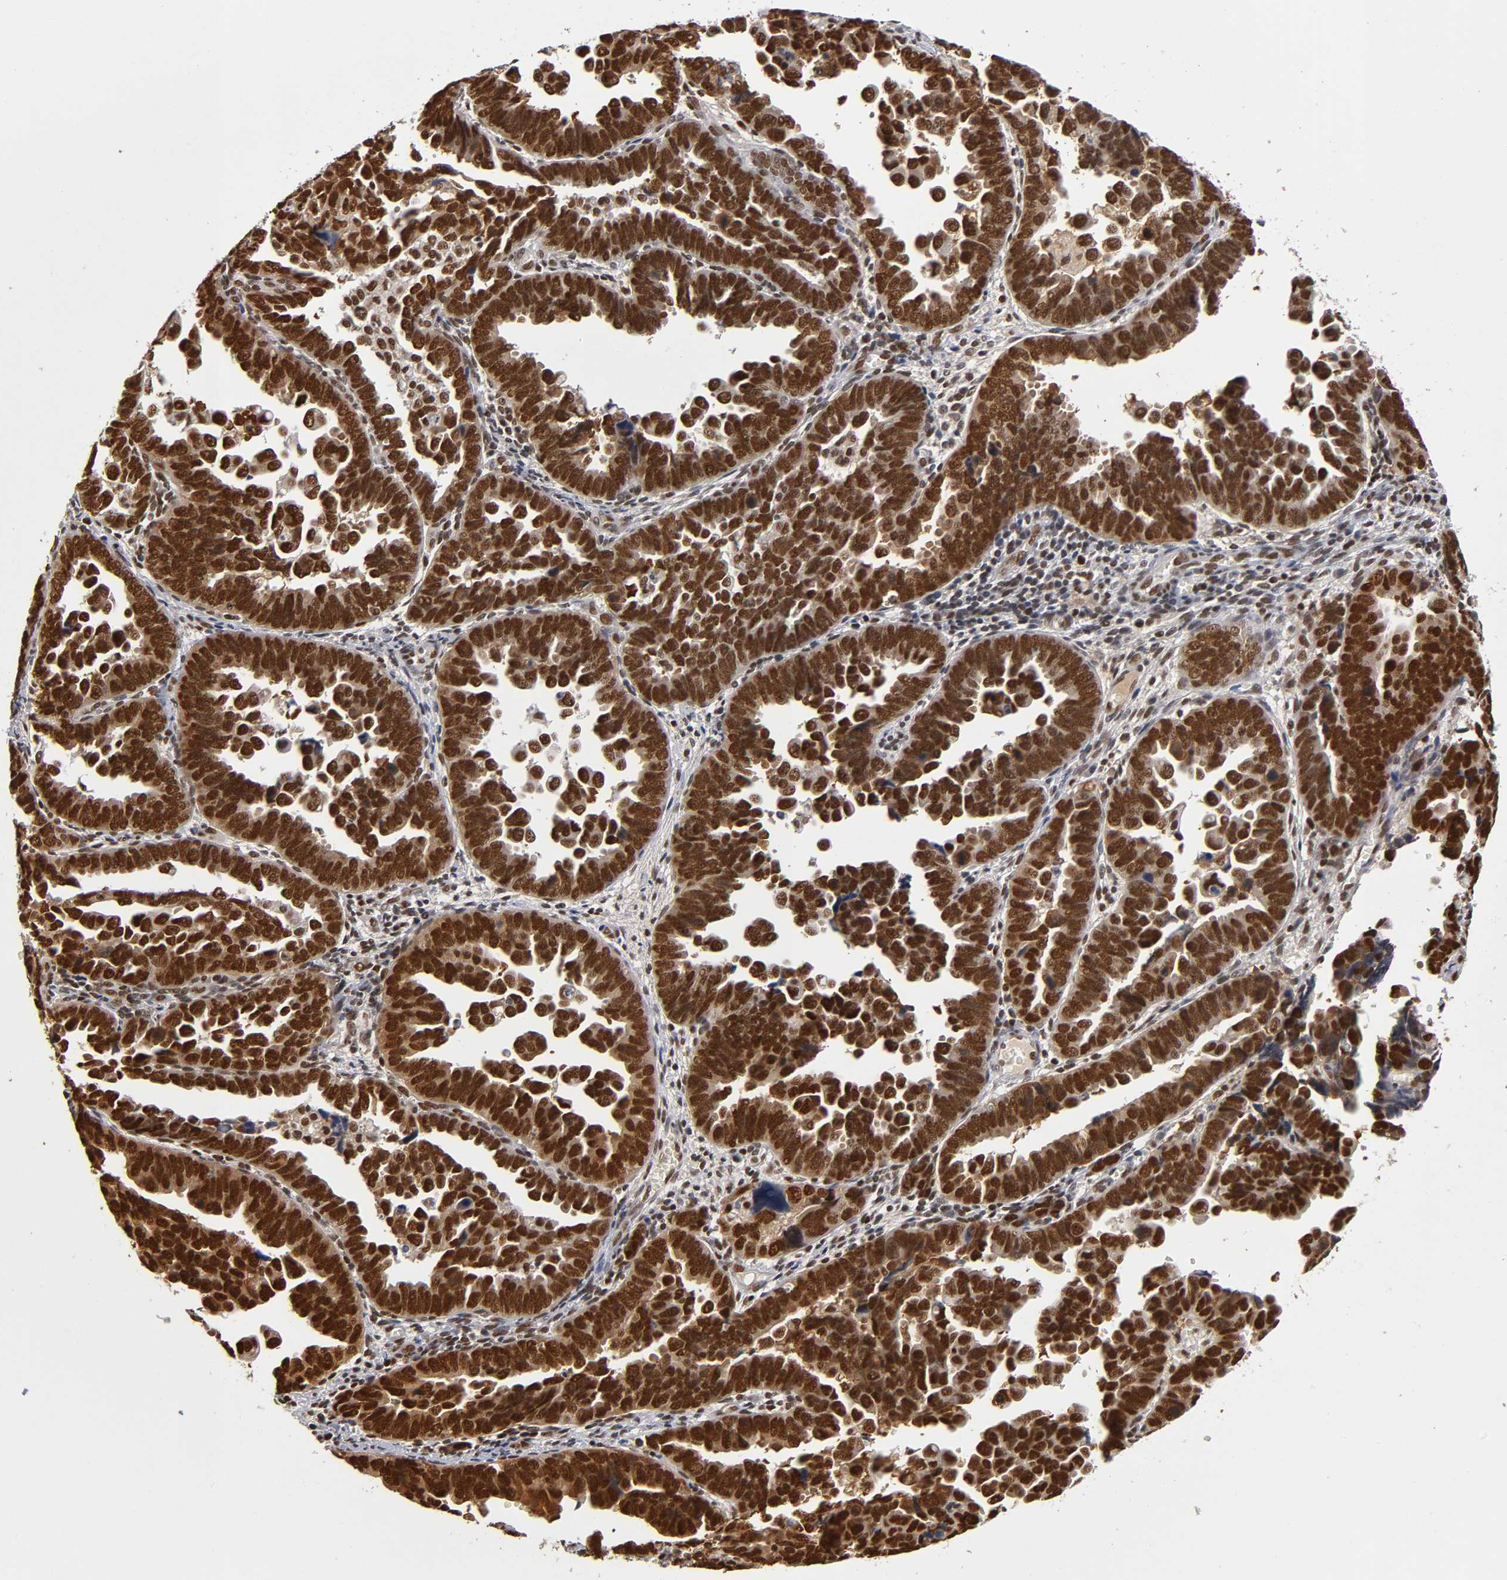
{"staining": {"intensity": "strong", "quantity": ">75%", "location": "nuclear"}, "tissue": "endometrial cancer", "cell_type": "Tumor cells", "image_type": "cancer", "snomed": [{"axis": "morphology", "description": "Adenocarcinoma, NOS"}, {"axis": "topography", "description": "Endometrium"}], "caption": "Immunohistochemistry staining of endometrial cancer, which reveals high levels of strong nuclear positivity in about >75% of tumor cells indicating strong nuclear protein staining. The staining was performed using DAB (brown) for protein detection and nuclei were counterstained in hematoxylin (blue).", "gene": "ILKAP", "patient": {"sex": "female", "age": 75}}